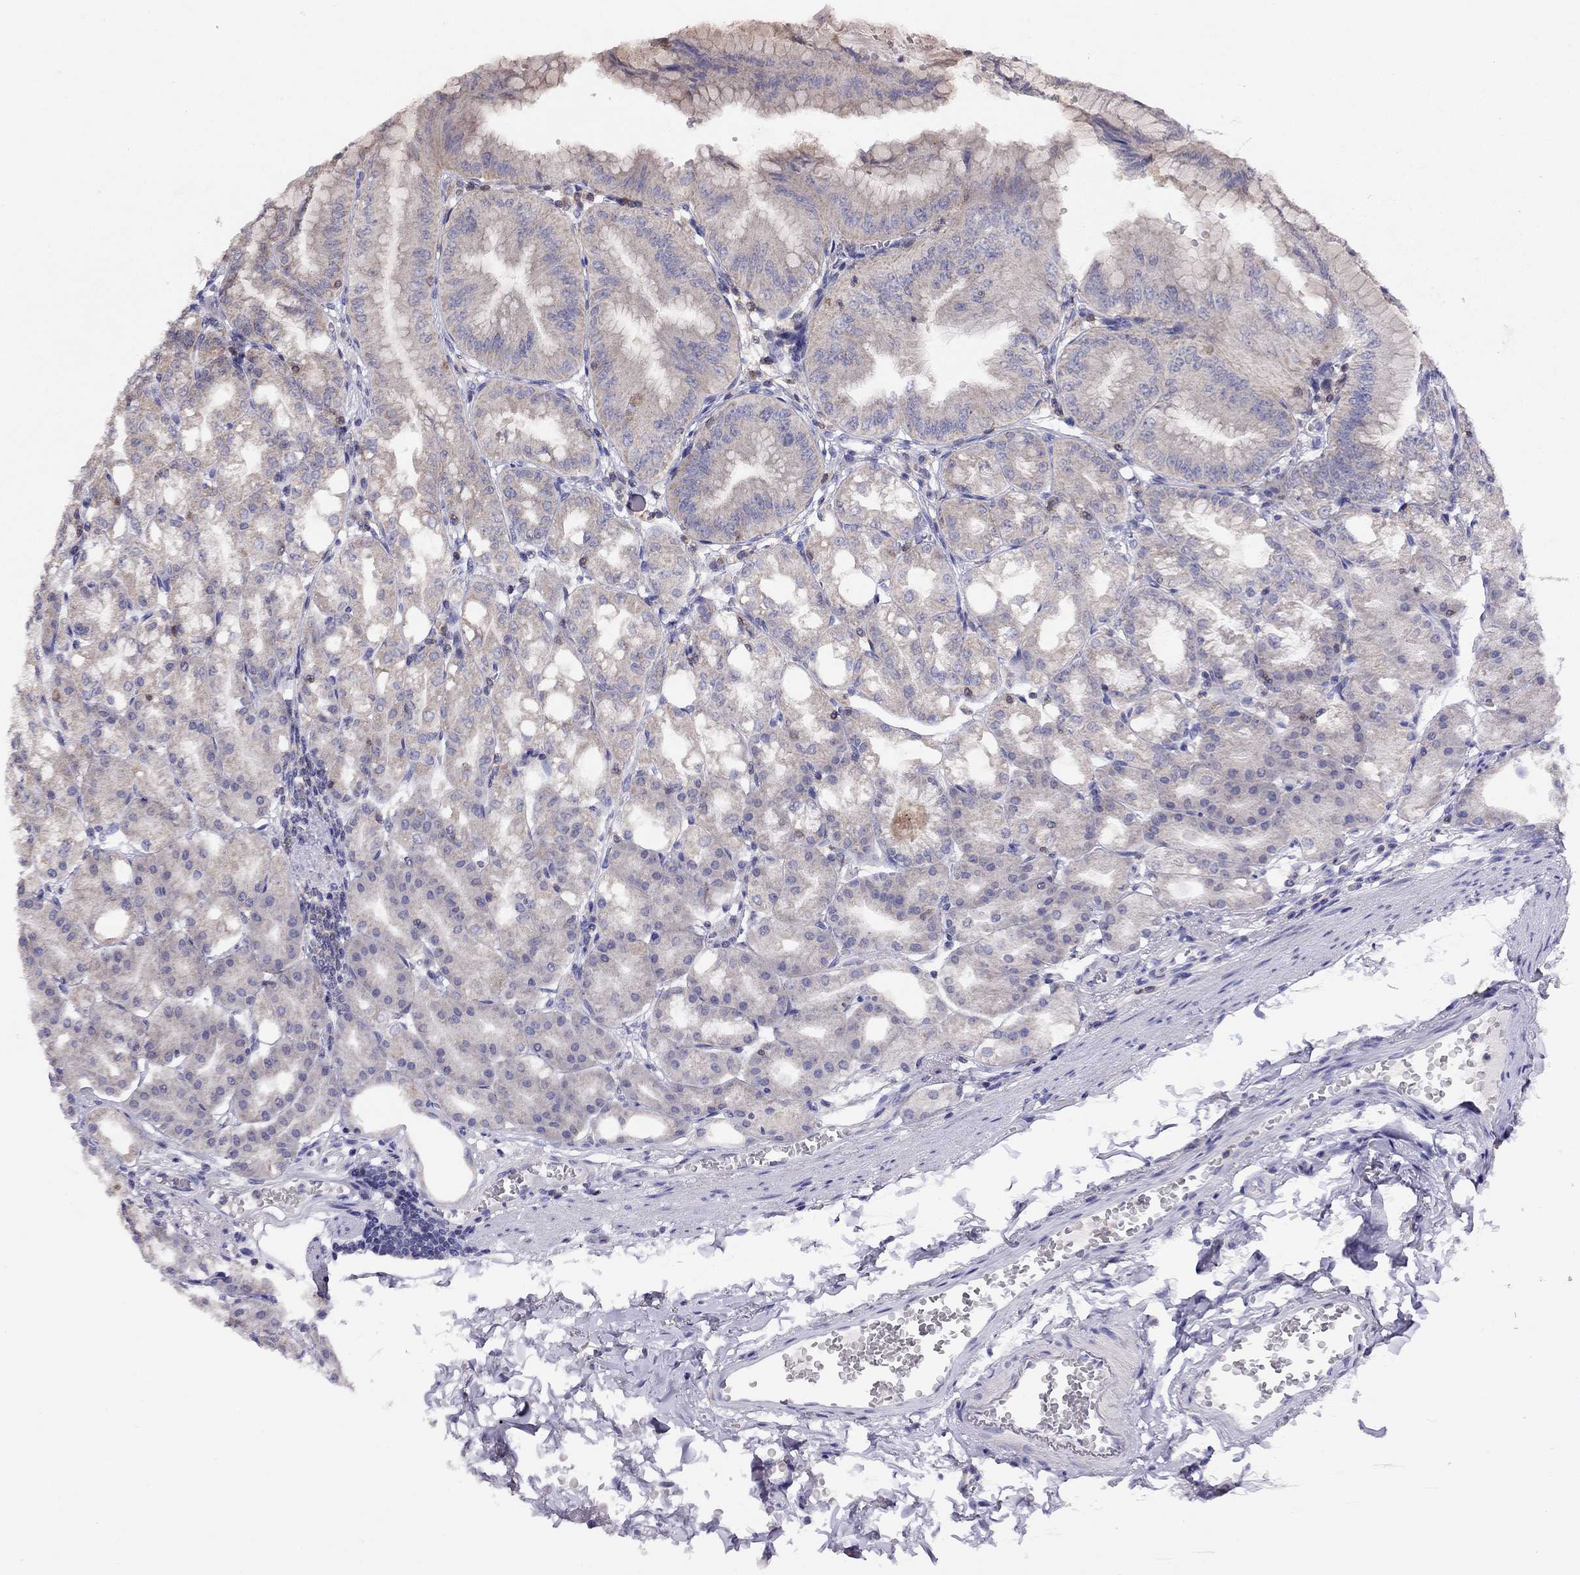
{"staining": {"intensity": "negative", "quantity": "none", "location": "none"}, "tissue": "stomach", "cell_type": "Glandular cells", "image_type": "normal", "snomed": [{"axis": "morphology", "description": "Normal tissue, NOS"}, {"axis": "topography", "description": "Stomach"}], "caption": "Protein analysis of normal stomach shows no significant positivity in glandular cells. (DAB (3,3'-diaminobenzidine) immunohistochemistry (IHC) with hematoxylin counter stain).", "gene": "CITED1", "patient": {"sex": "male", "age": 71}}